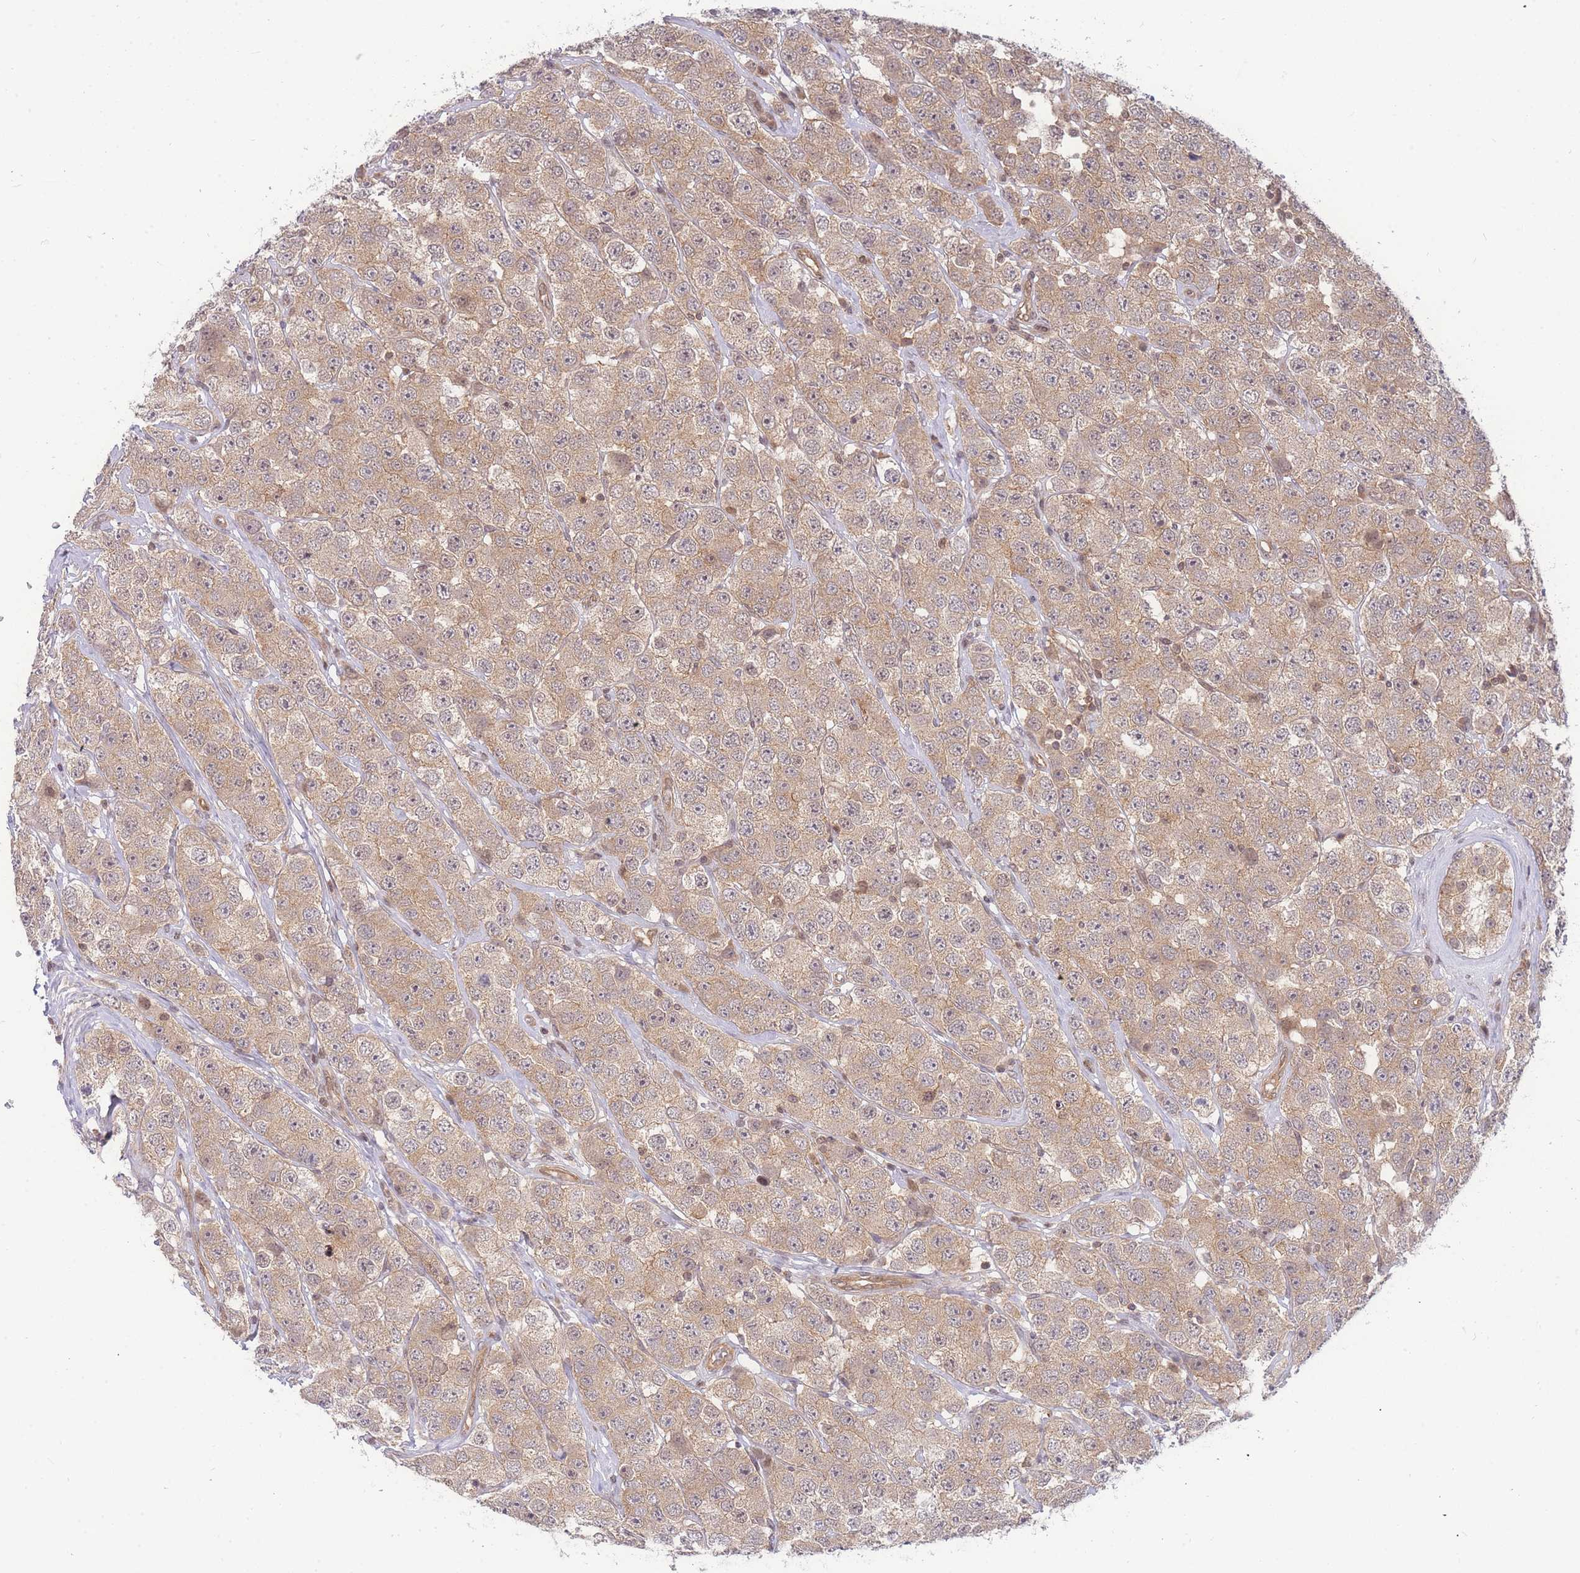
{"staining": {"intensity": "weak", "quantity": ">75%", "location": "cytoplasmic/membranous"}, "tissue": "testis cancer", "cell_type": "Tumor cells", "image_type": "cancer", "snomed": [{"axis": "morphology", "description": "Seminoma, NOS"}, {"axis": "topography", "description": "Testis"}], "caption": "Testis cancer (seminoma) stained with a brown dye reveals weak cytoplasmic/membranous positive staining in approximately >75% of tumor cells.", "gene": "KIAA1191", "patient": {"sex": "male", "age": 28}}